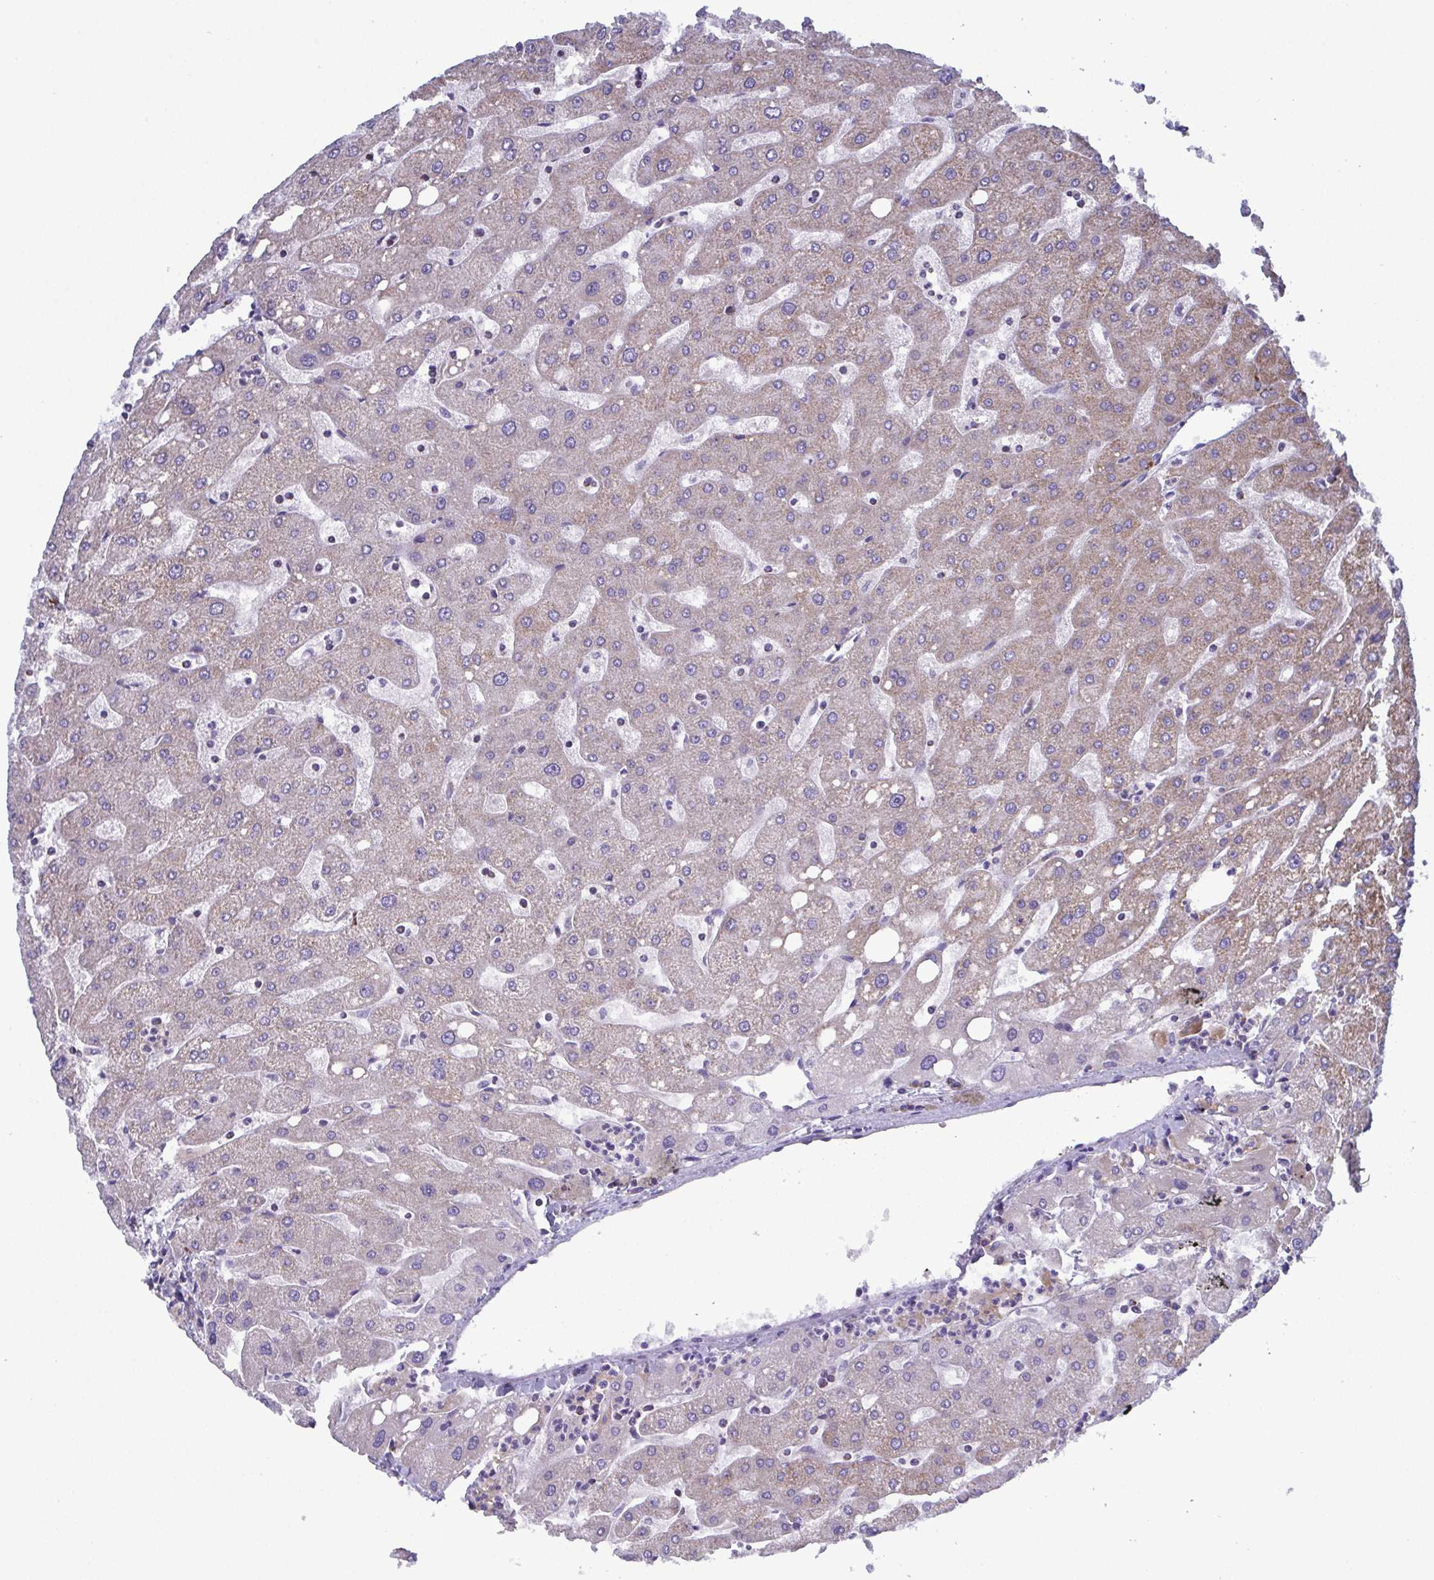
{"staining": {"intensity": "negative", "quantity": "none", "location": "none"}, "tissue": "liver", "cell_type": "Cholangiocytes", "image_type": "normal", "snomed": [{"axis": "morphology", "description": "Normal tissue, NOS"}, {"axis": "topography", "description": "Liver"}], "caption": "Immunohistochemistry (IHC) photomicrograph of normal liver: liver stained with DAB displays no significant protein positivity in cholangiocytes. The staining was performed using DAB to visualize the protein expression in brown, while the nuclei were stained in blue with hematoxylin (Magnification: 20x).", "gene": "CSDE1", "patient": {"sex": "male", "age": 67}}